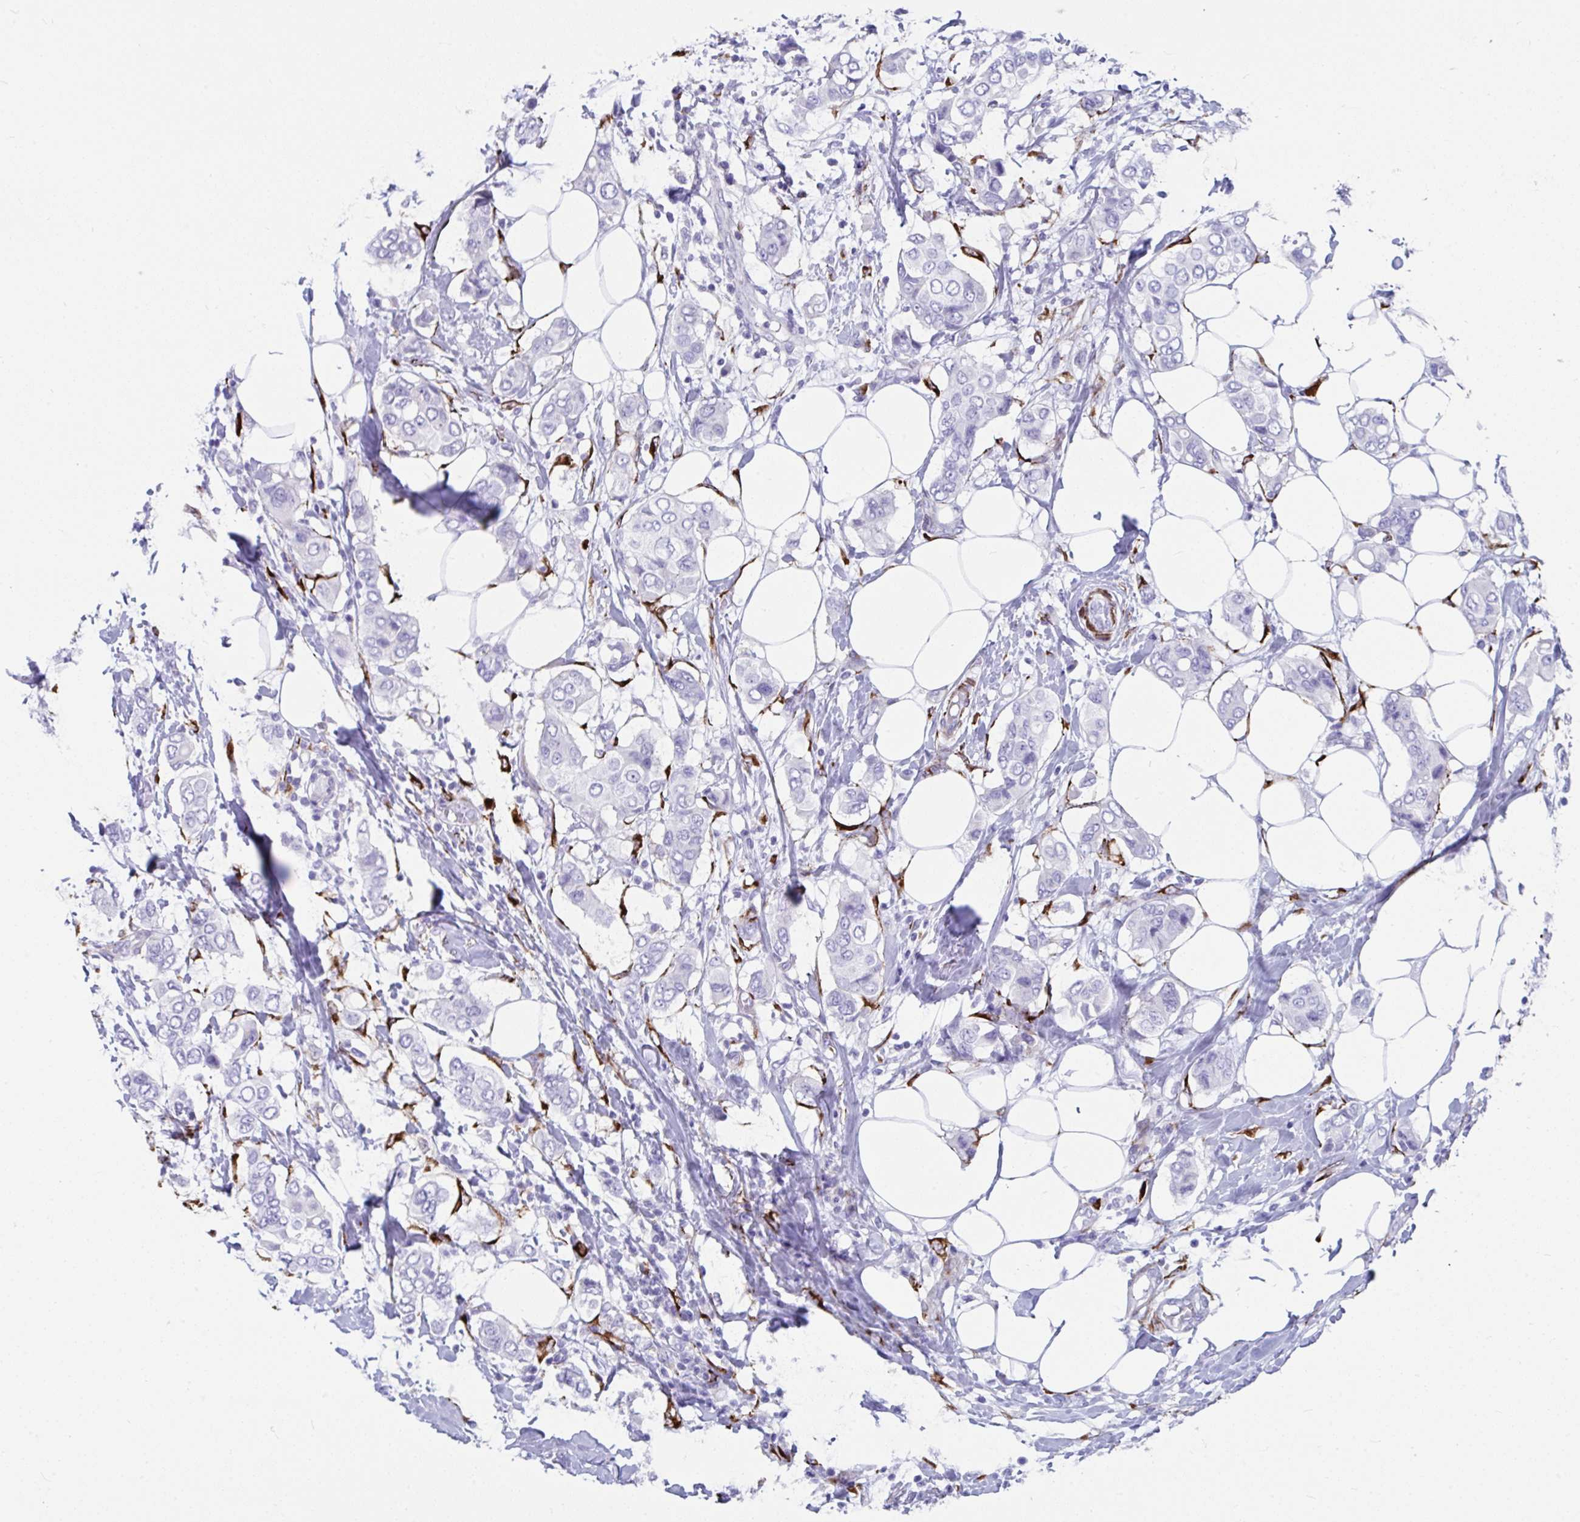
{"staining": {"intensity": "negative", "quantity": "none", "location": "none"}, "tissue": "breast cancer", "cell_type": "Tumor cells", "image_type": "cancer", "snomed": [{"axis": "morphology", "description": "Lobular carcinoma"}, {"axis": "topography", "description": "Breast"}], "caption": "There is no significant expression in tumor cells of lobular carcinoma (breast). The staining was performed using DAB (3,3'-diaminobenzidine) to visualize the protein expression in brown, while the nuclei were stained in blue with hematoxylin (Magnification: 20x).", "gene": "GRXCR2", "patient": {"sex": "female", "age": 51}}